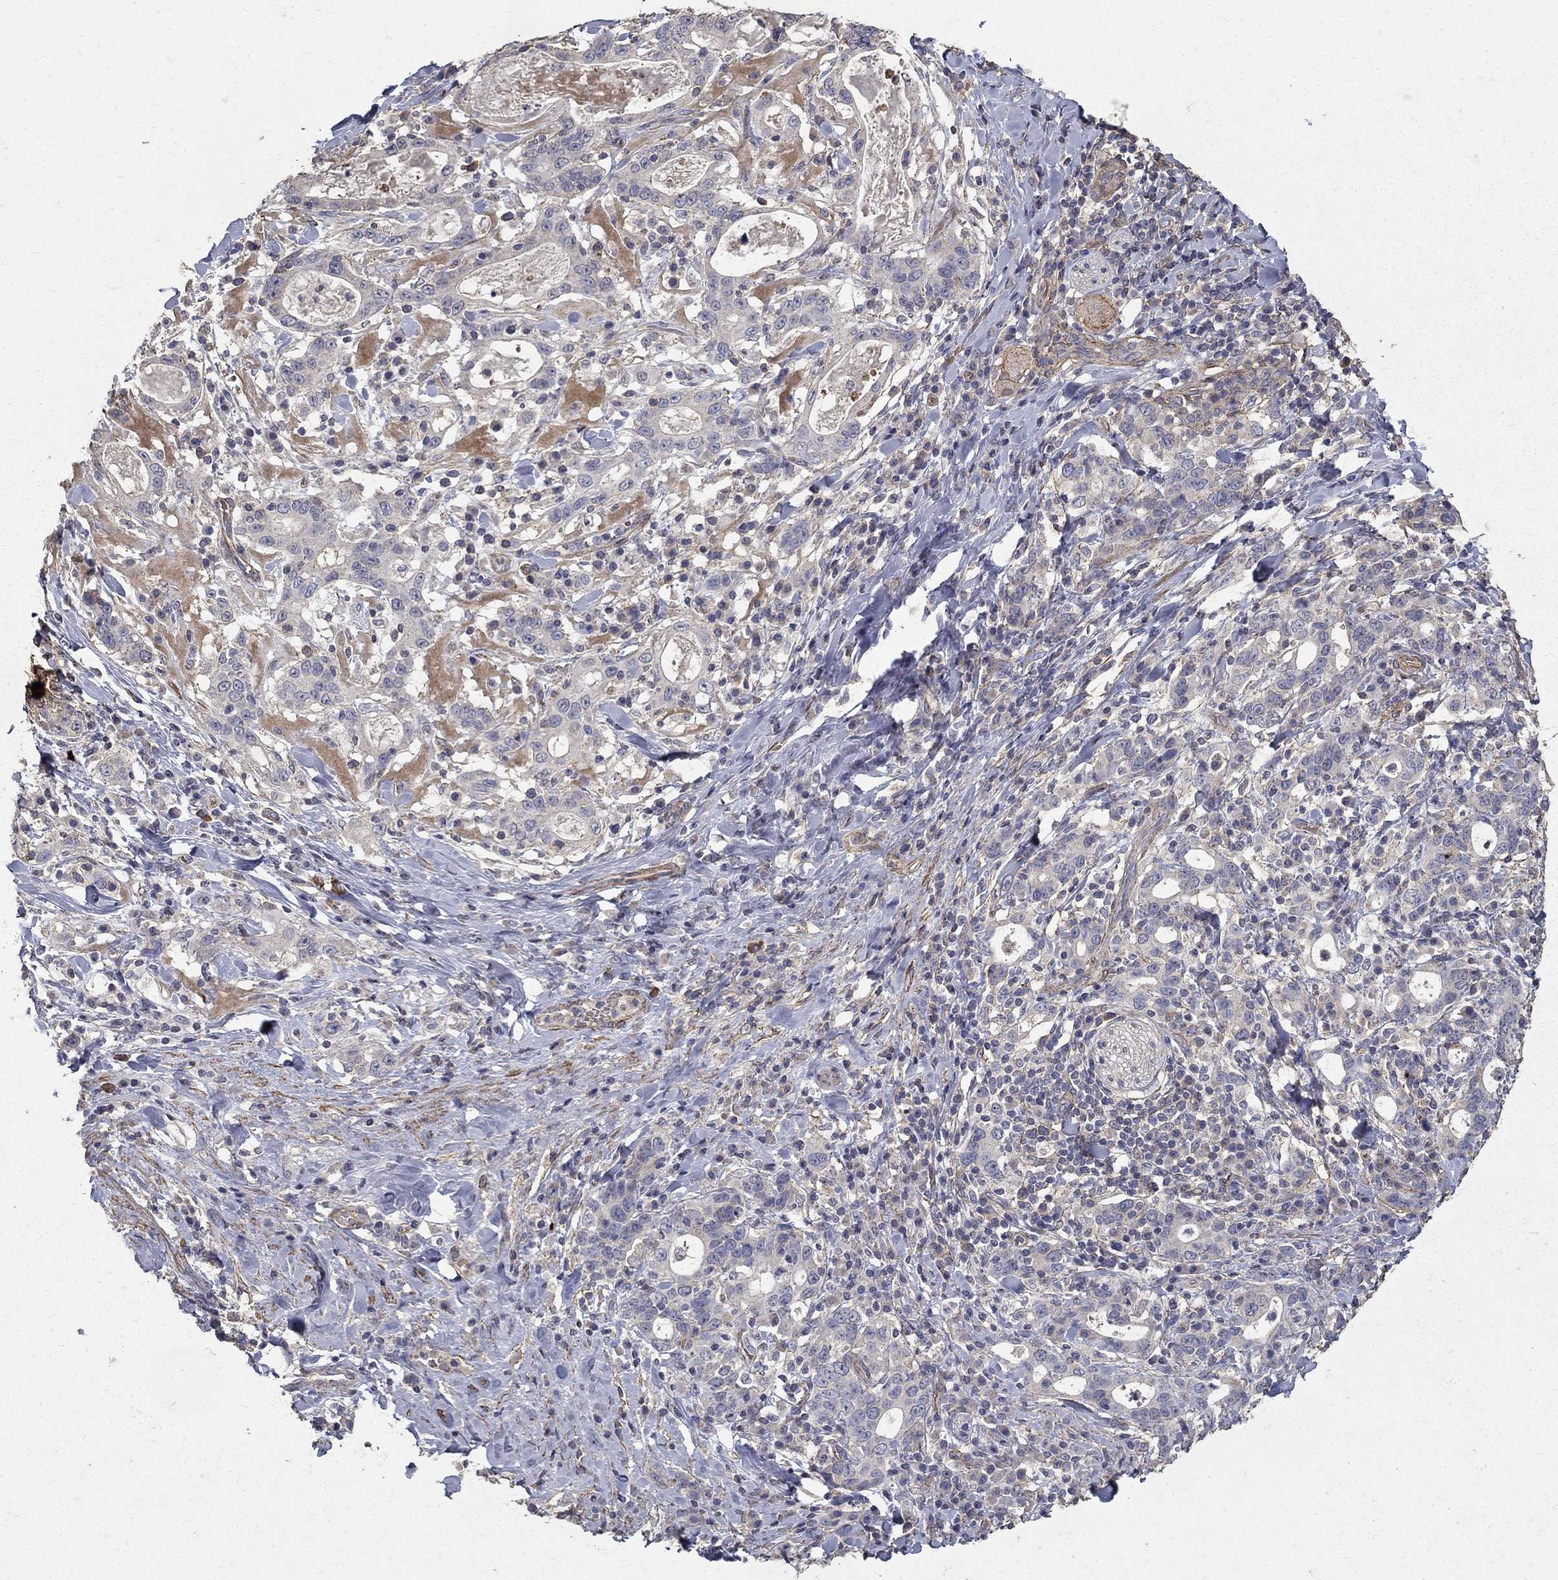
{"staining": {"intensity": "negative", "quantity": "none", "location": "none"}, "tissue": "stomach cancer", "cell_type": "Tumor cells", "image_type": "cancer", "snomed": [{"axis": "morphology", "description": "Adenocarcinoma, NOS"}, {"axis": "topography", "description": "Stomach"}], "caption": "Micrograph shows no significant protein staining in tumor cells of stomach cancer.", "gene": "MPP2", "patient": {"sex": "male", "age": 79}}